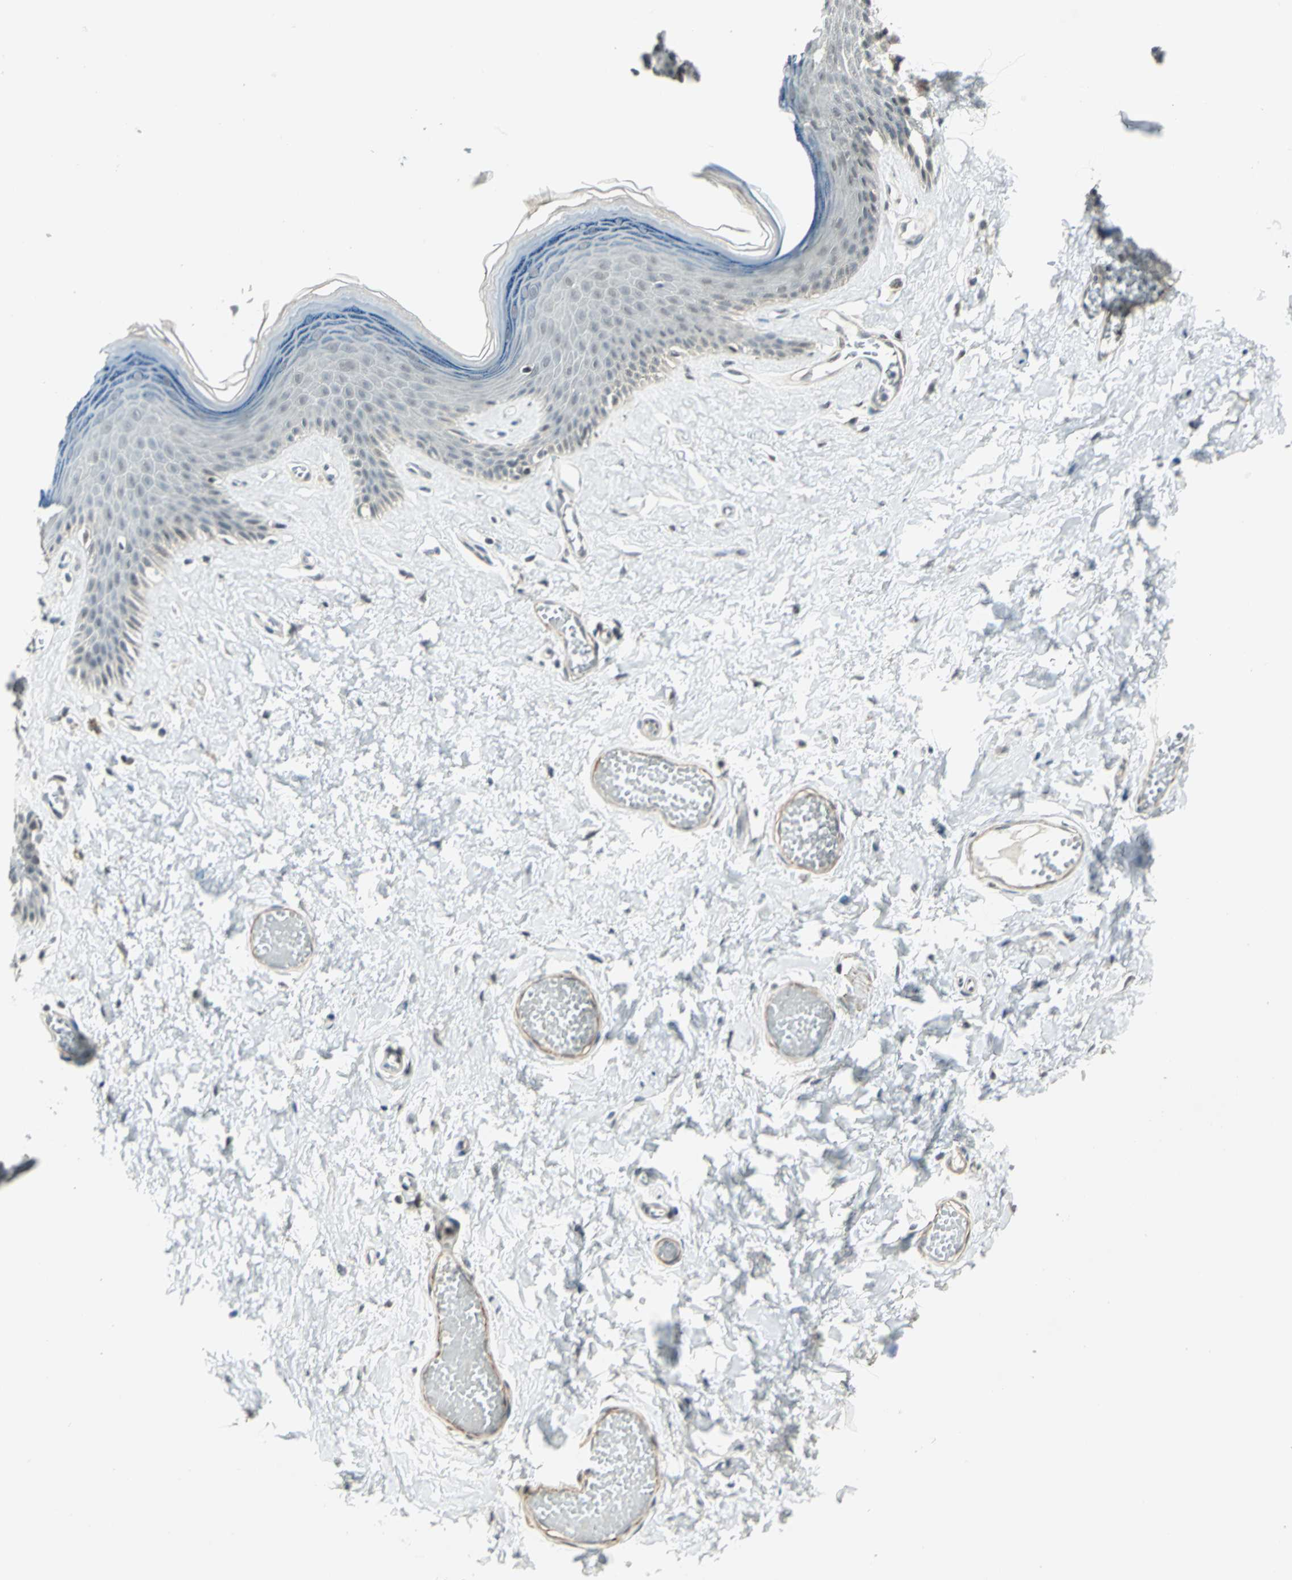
{"staining": {"intensity": "weak", "quantity": ">75%", "location": "cytoplasmic/membranous,nuclear"}, "tissue": "skin", "cell_type": "Epidermal cells", "image_type": "normal", "snomed": [{"axis": "morphology", "description": "Normal tissue, NOS"}, {"axis": "morphology", "description": "Inflammation, NOS"}, {"axis": "topography", "description": "Vulva"}], "caption": "An image of skin stained for a protein displays weak cytoplasmic/membranous,nuclear brown staining in epidermal cells. Nuclei are stained in blue.", "gene": "MTA1", "patient": {"sex": "female", "age": 84}}